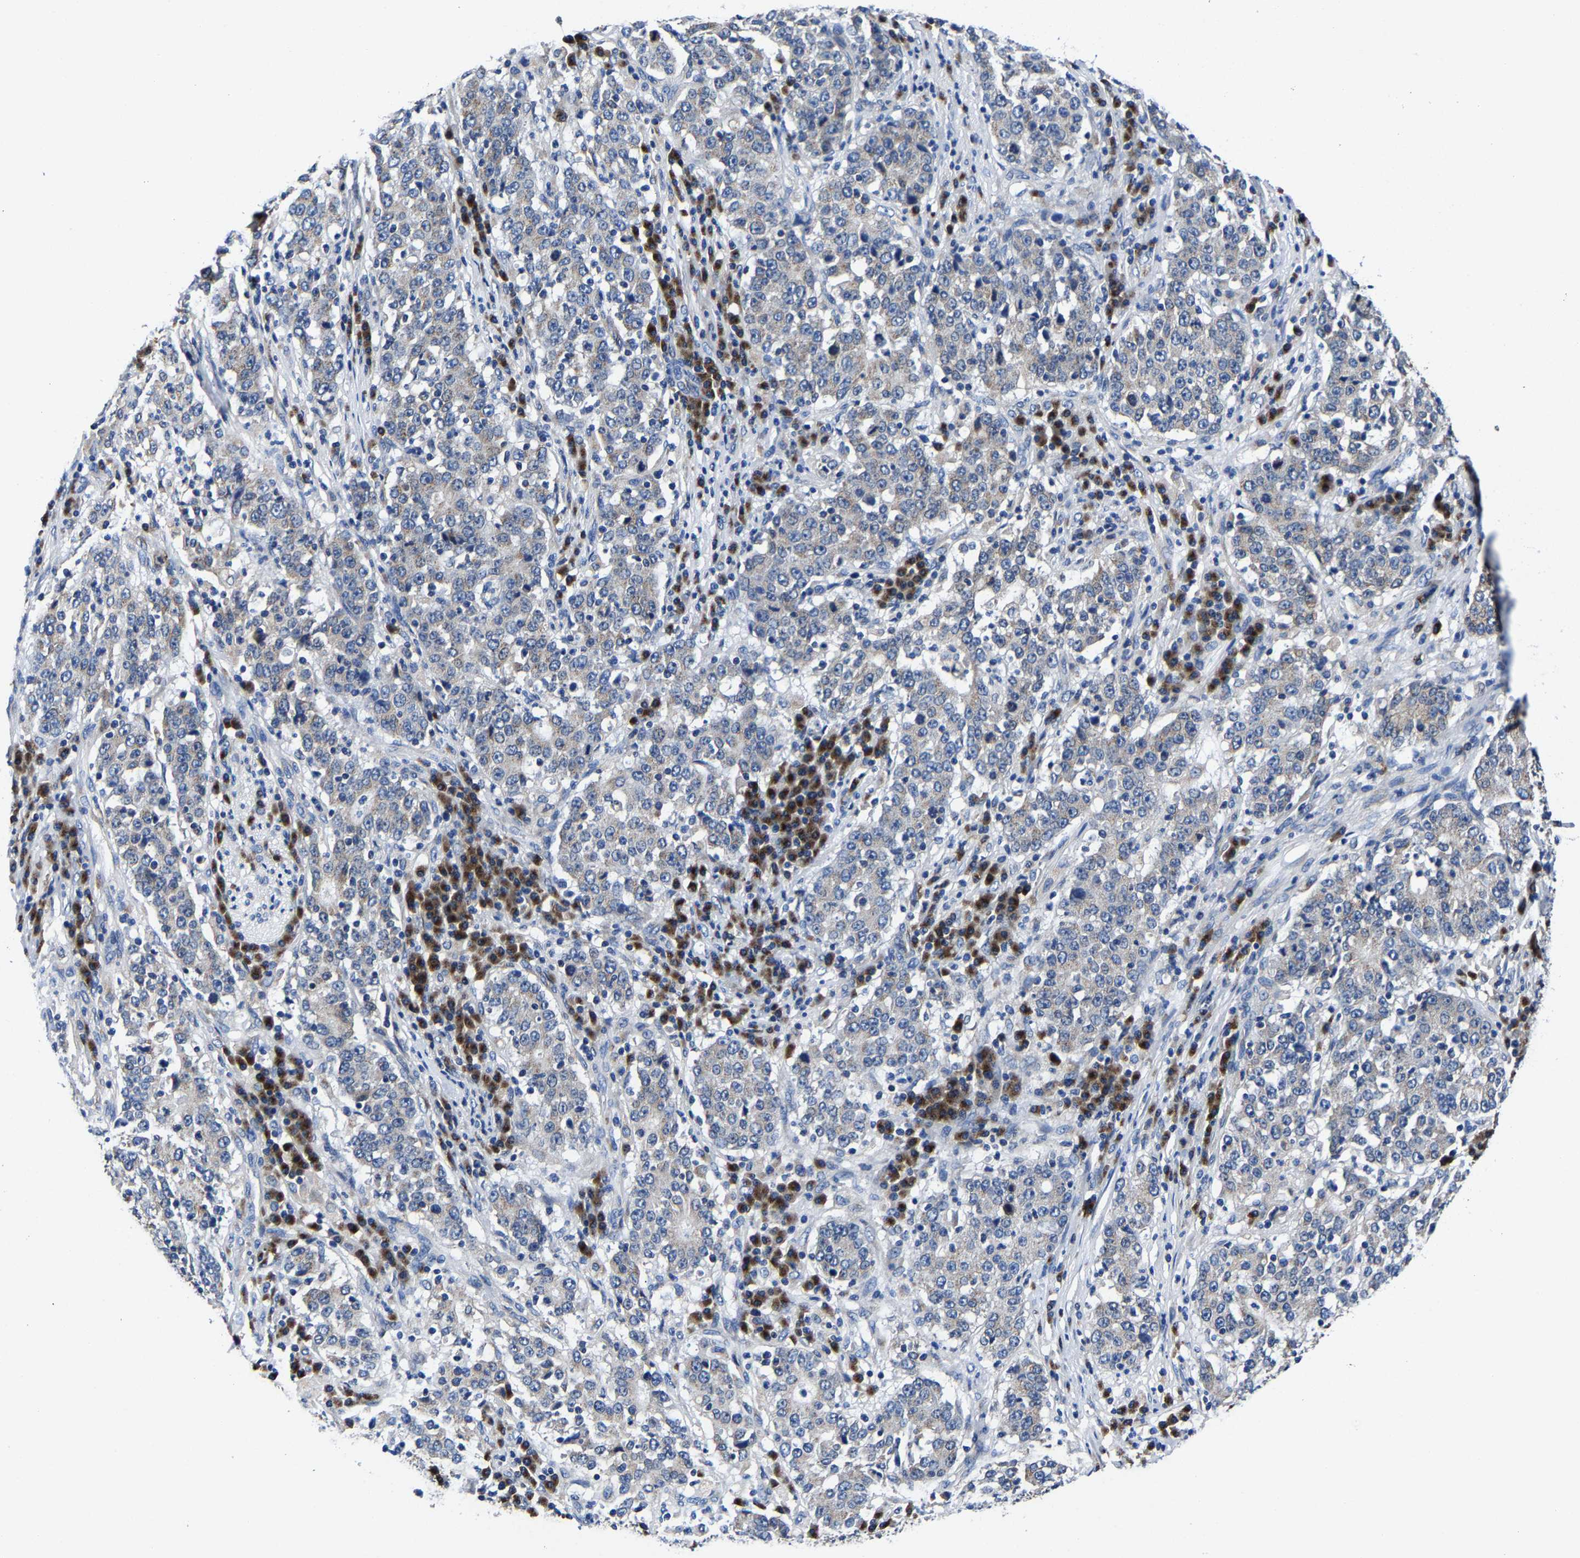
{"staining": {"intensity": "negative", "quantity": "none", "location": "none"}, "tissue": "stomach cancer", "cell_type": "Tumor cells", "image_type": "cancer", "snomed": [{"axis": "morphology", "description": "Adenocarcinoma, NOS"}, {"axis": "topography", "description": "Stomach"}], "caption": "This is an immunohistochemistry (IHC) photomicrograph of adenocarcinoma (stomach). There is no staining in tumor cells.", "gene": "EBAG9", "patient": {"sex": "male", "age": 59}}